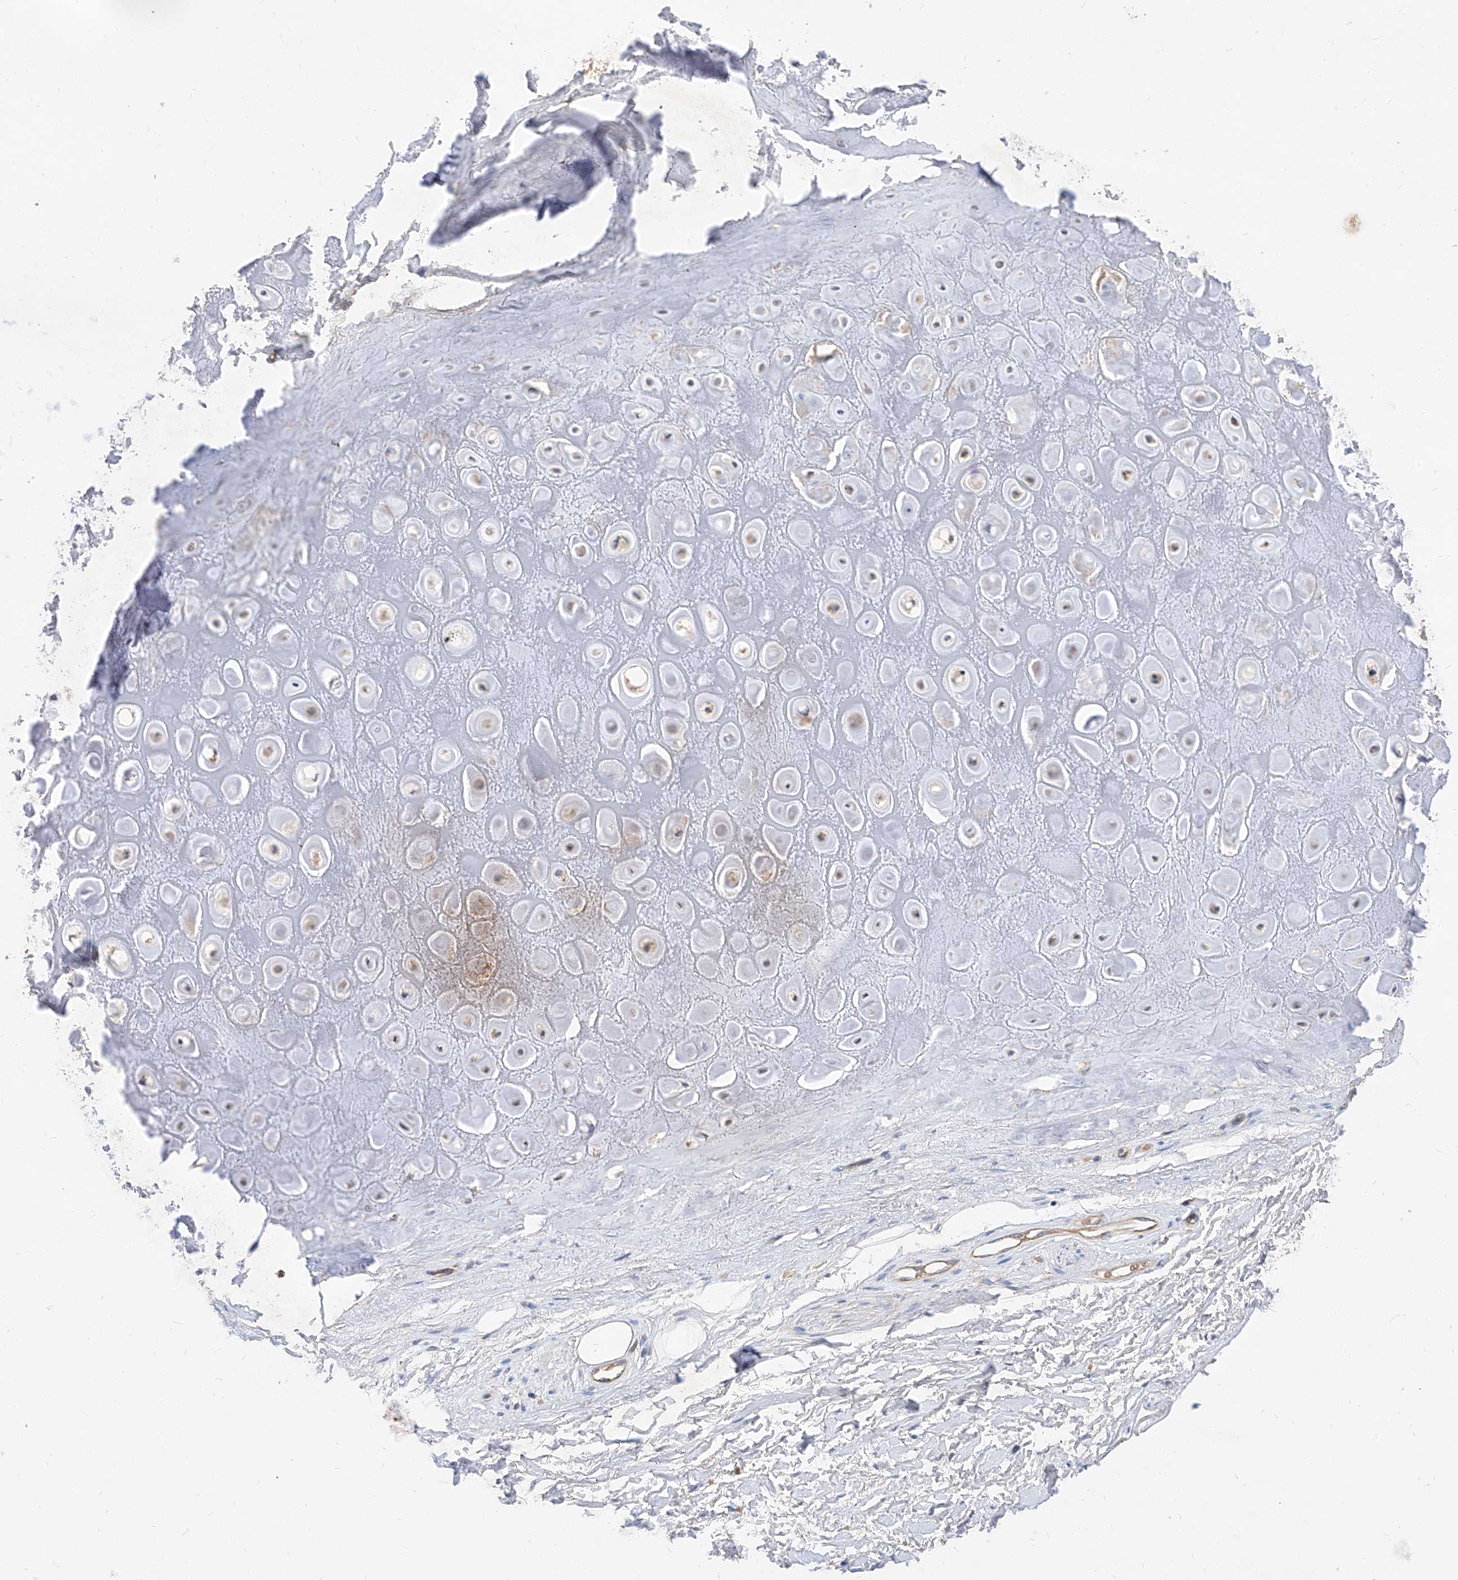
{"staining": {"intensity": "negative", "quantity": "none", "location": "none"}, "tissue": "adipose tissue", "cell_type": "Adipocytes", "image_type": "normal", "snomed": [{"axis": "morphology", "description": "Normal tissue, NOS"}, {"axis": "morphology", "description": "Basal cell carcinoma"}, {"axis": "topography", "description": "Skin"}], "caption": "The image shows no significant staining in adipocytes of adipose tissue. The staining was performed using DAB (3,3'-diaminobenzidine) to visualize the protein expression in brown, while the nuclei were stained in blue with hematoxylin (Magnification: 20x).", "gene": "DIRAS3", "patient": {"sex": "female", "age": 89}}